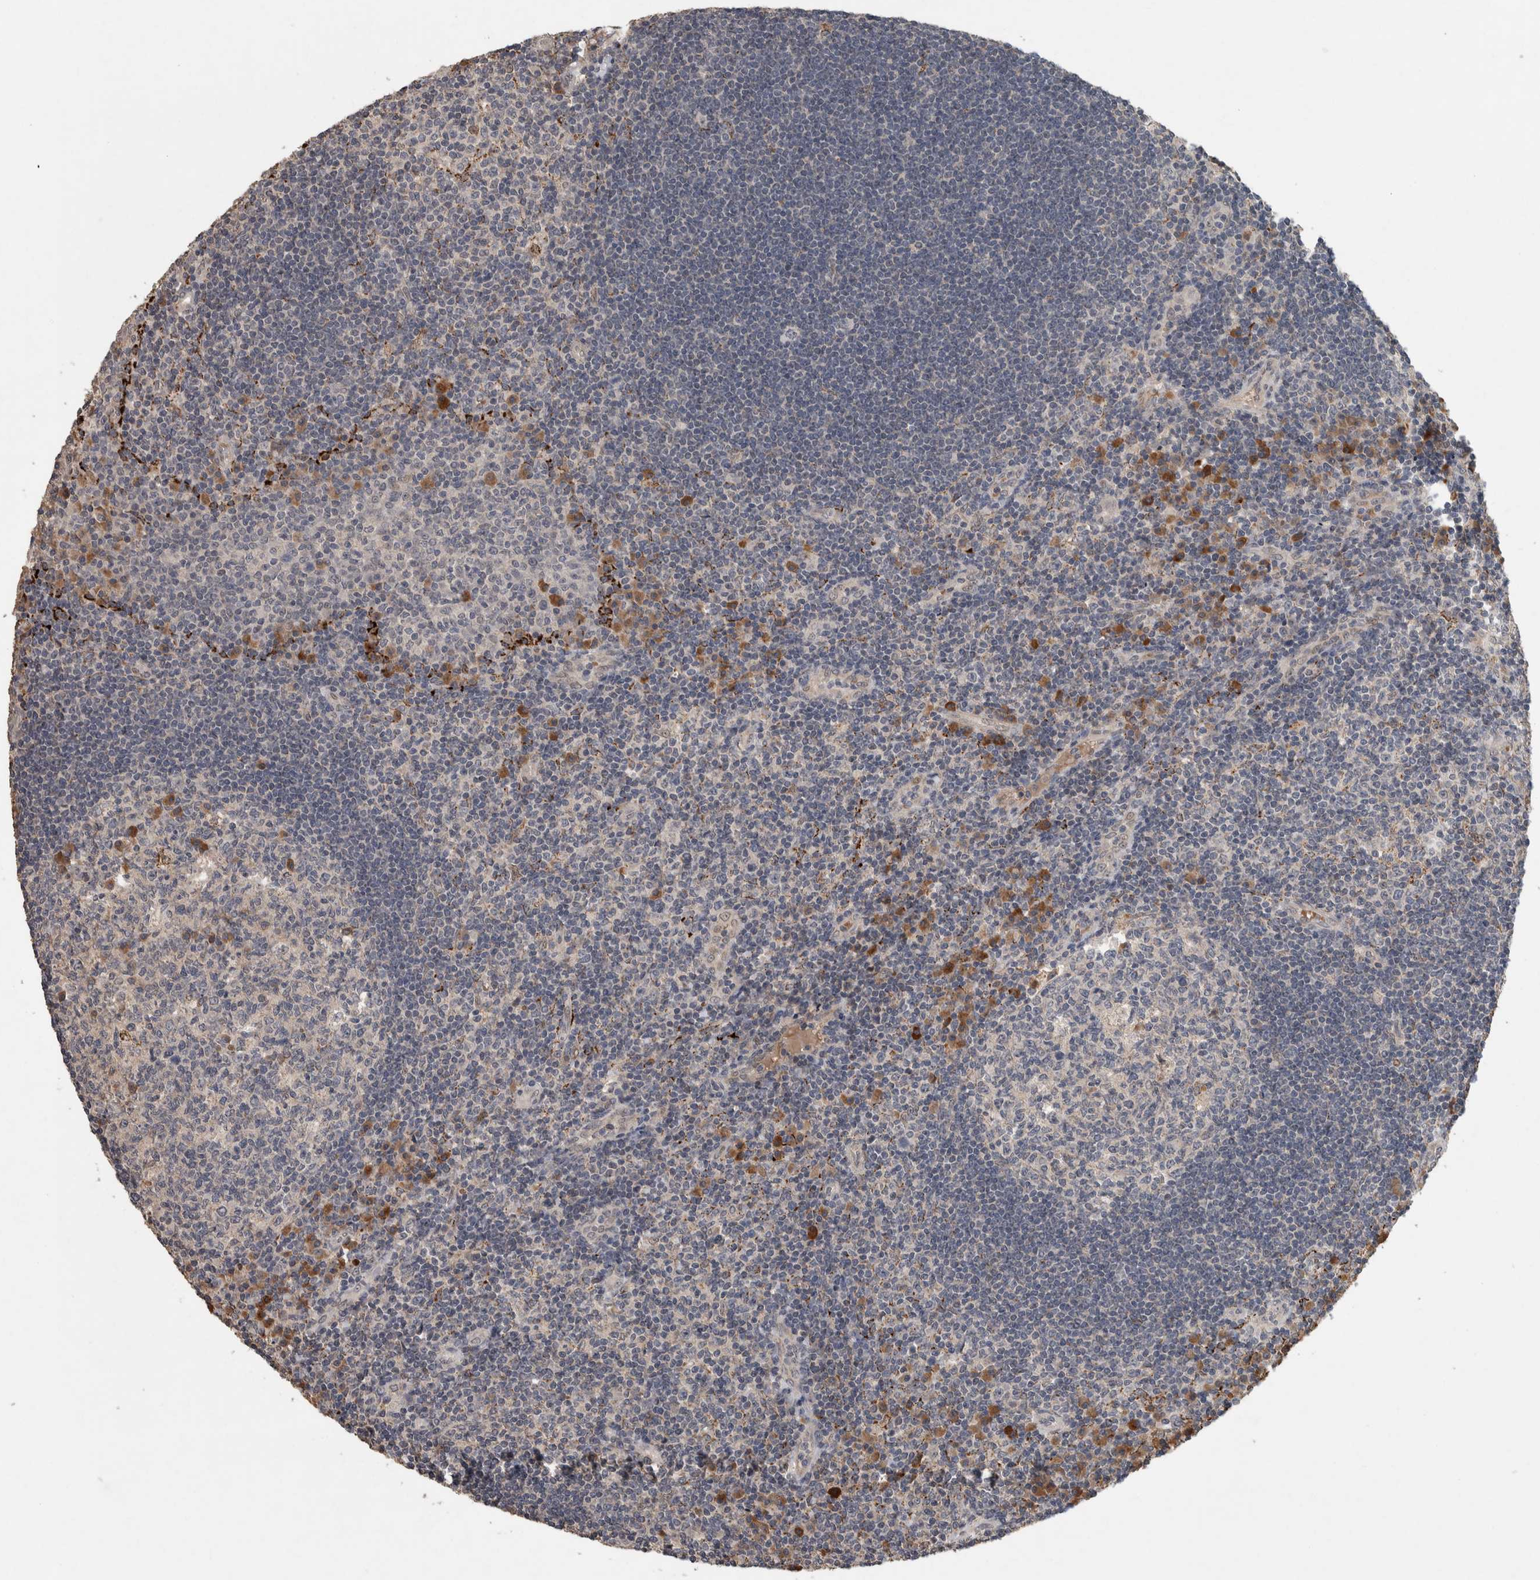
{"staining": {"intensity": "negative", "quantity": "none", "location": "none"}, "tissue": "tonsil", "cell_type": "Germinal center cells", "image_type": "normal", "snomed": [{"axis": "morphology", "description": "Normal tissue, NOS"}, {"axis": "topography", "description": "Tonsil"}], "caption": "Immunohistochemical staining of normal tonsil demonstrates no significant staining in germinal center cells. The staining was performed using DAB to visualize the protein expression in brown, while the nuclei were stained in blue with hematoxylin (Magnification: 20x).", "gene": "CHRM3", "patient": {"sex": "female", "age": 40}}